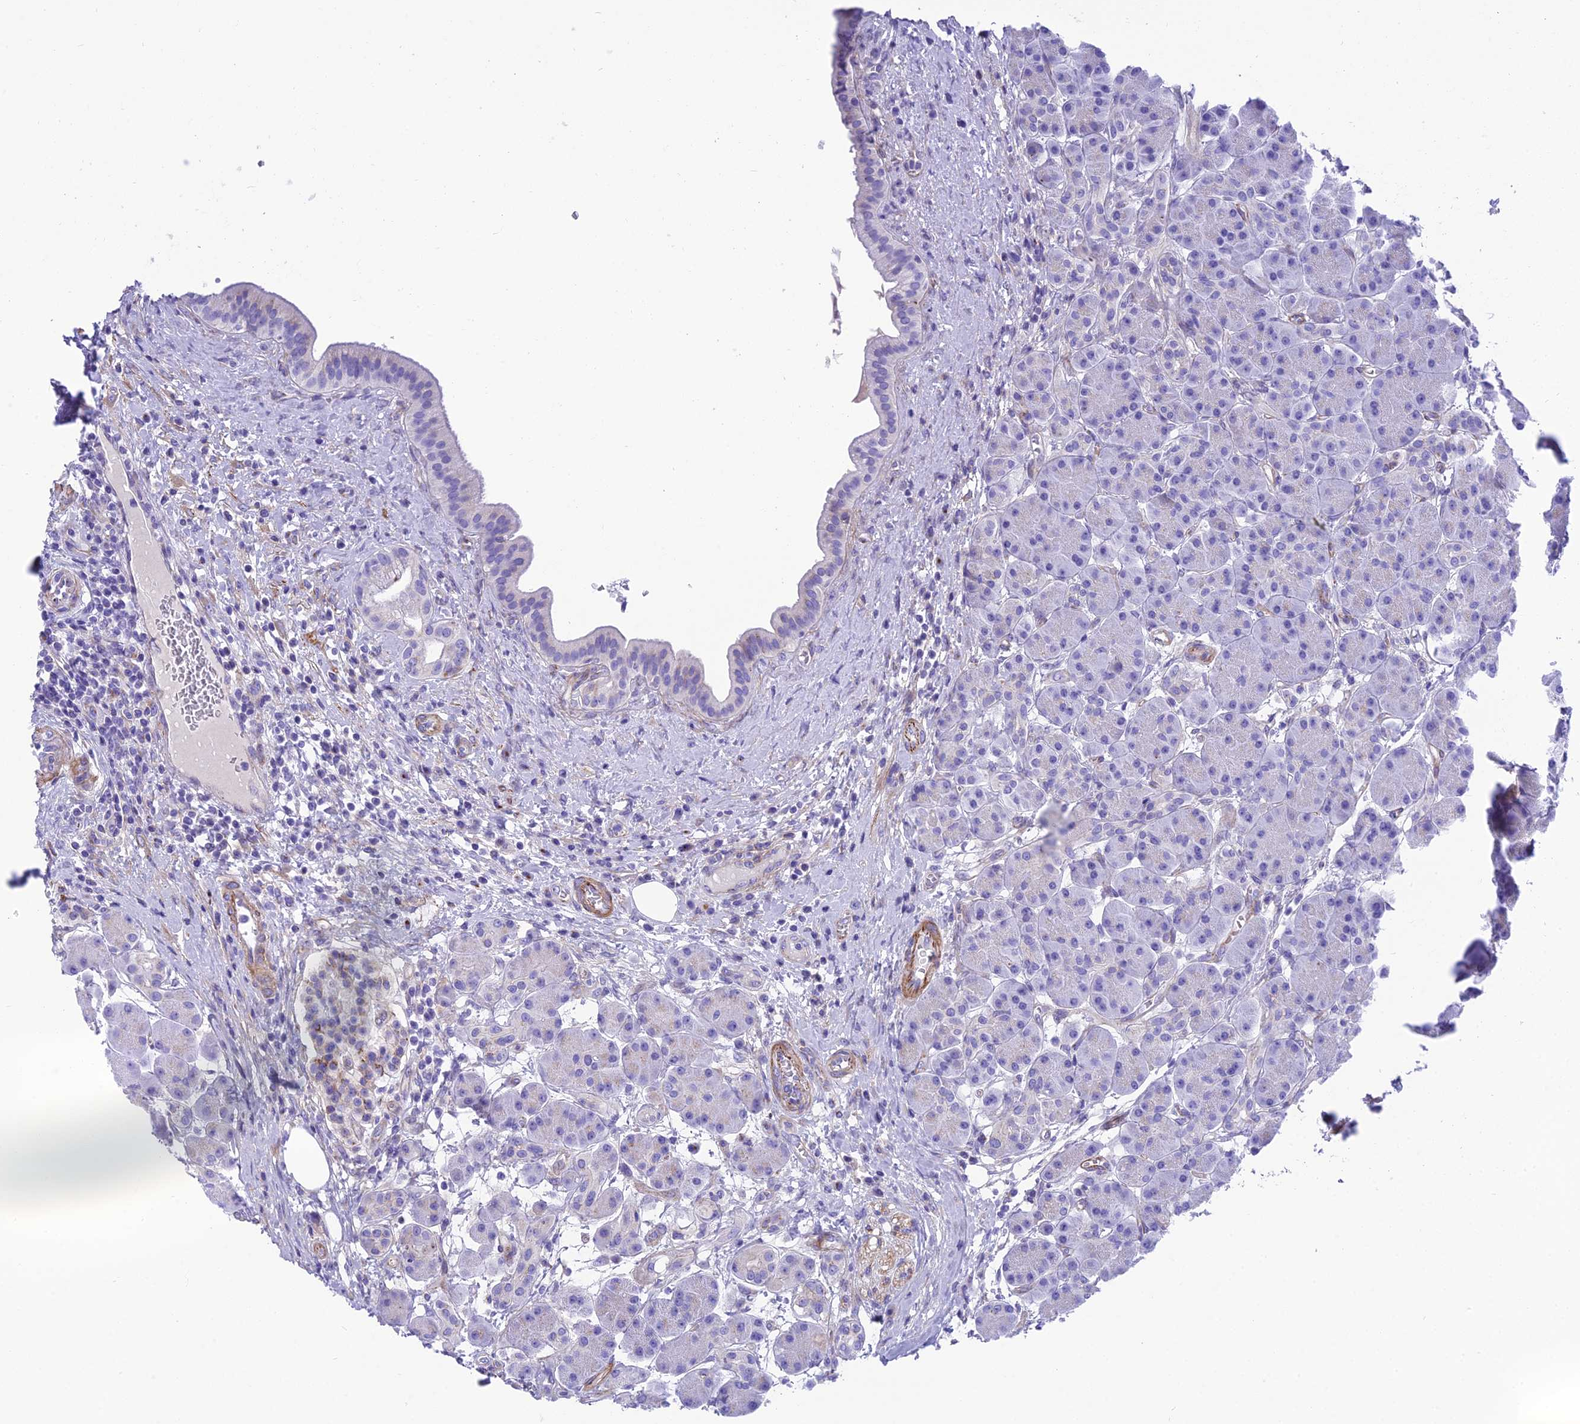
{"staining": {"intensity": "weak", "quantity": "<25%", "location": "cytoplasmic/membranous"}, "tissue": "pancreas", "cell_type": "Exocrine glandular cells", "image_type": "normal", "snomed": [{"axis": "morphology", "description": "Normal tissue, NOS"}, {"axis": "topography", "description": "Pancreas"}], "caption": "This histopathology image is of unremarkable pancreas stained with immunohistochemistry (IHC) to label a protein in brown with the nuclei are counter-stained blue. There is no staining in exocrine glandular cells. Brightfield microscopy of immunohistochemistry stained with DAB (brown) and hematoxylin (blue), captured at high magnification.", "gene": "GFRA1", "patient": {"sex": "male", "age": 63}}